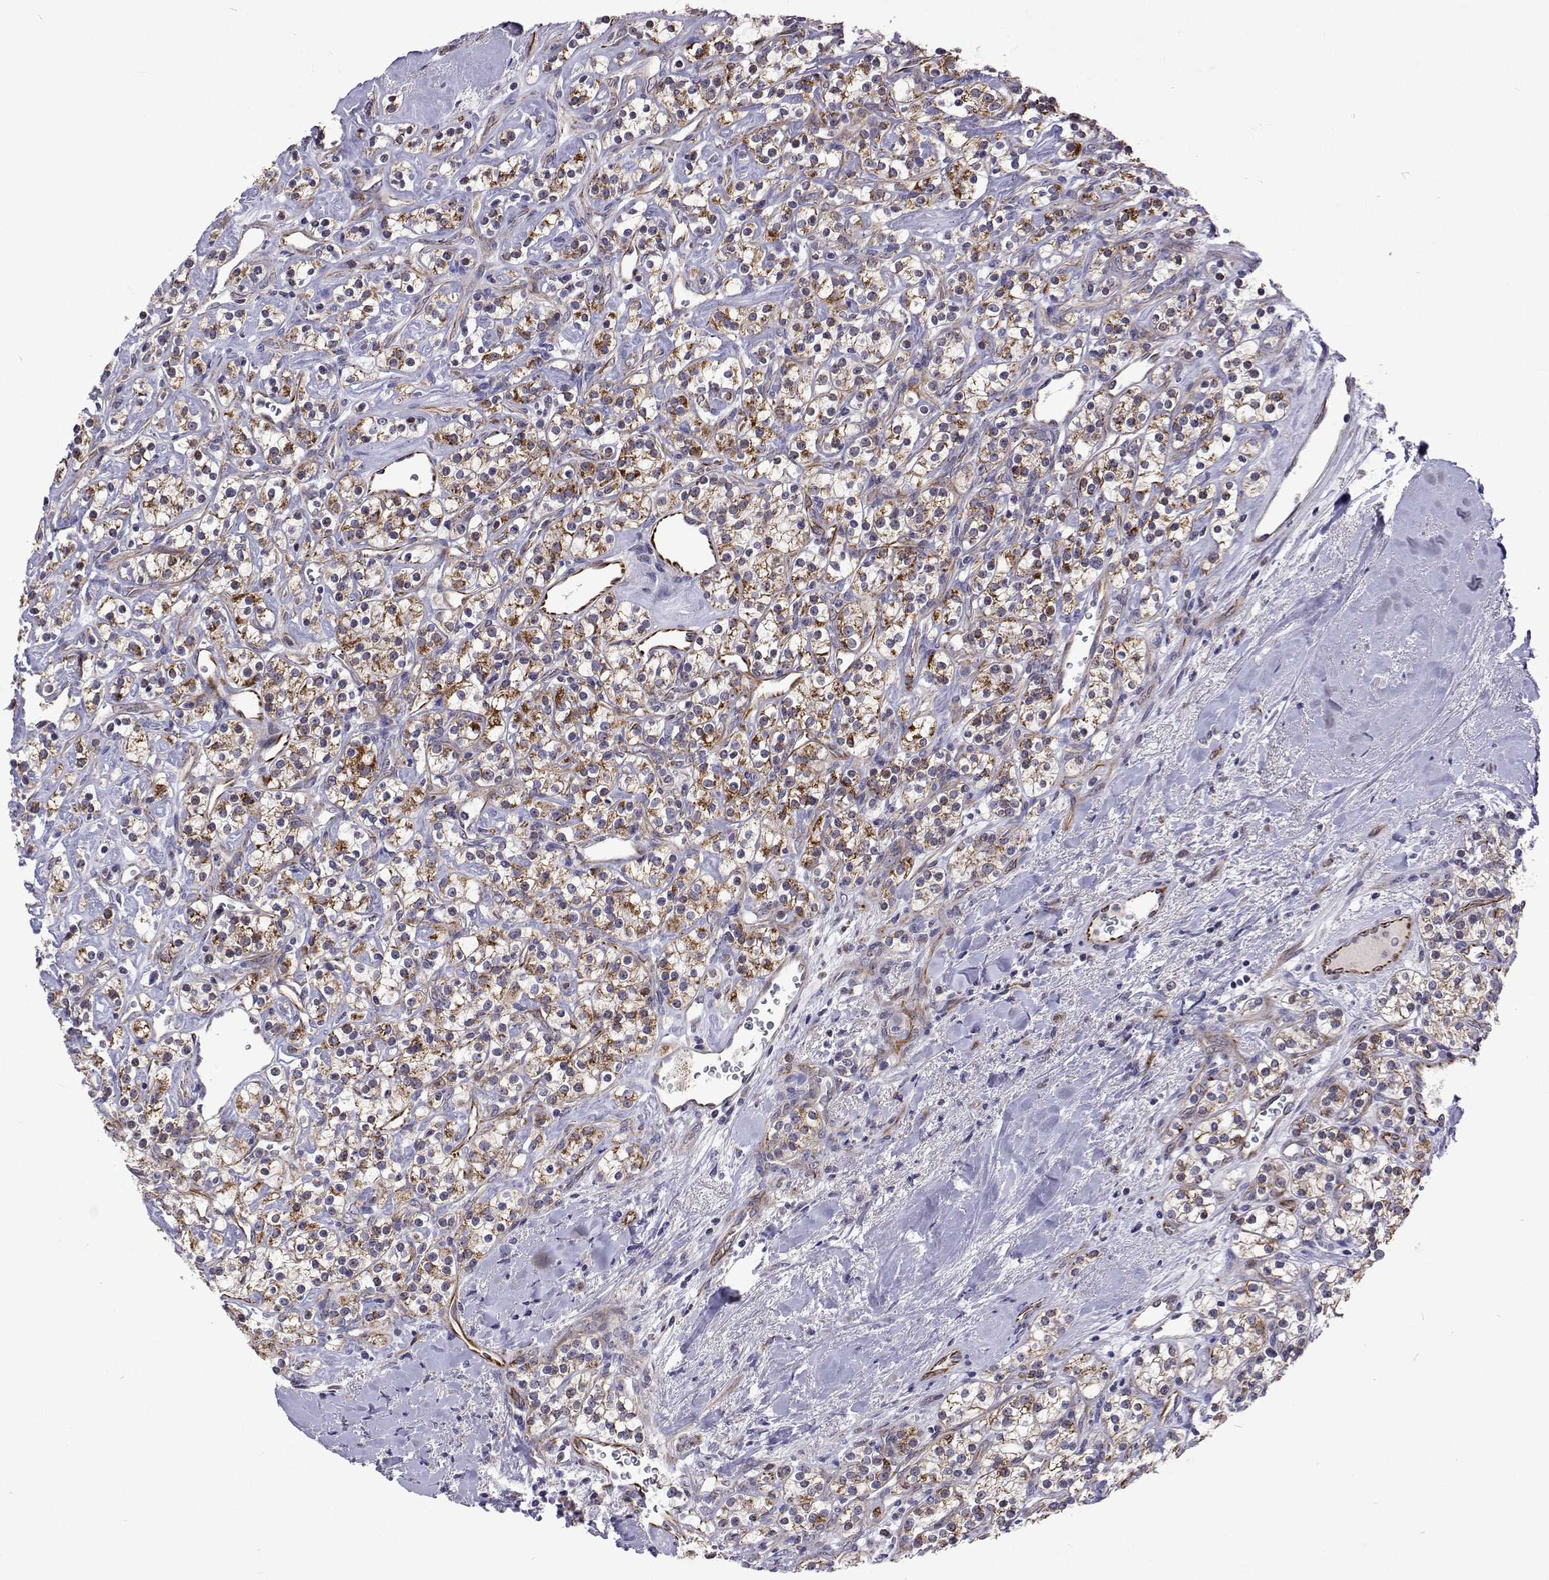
{"staining": {"intensity": "moderate", "quantity": "25%-75%", "location": "cytoplasmic/membranous"}, "tissue": "renal cancer", "cell_type": "Tumor cells", "image_type": "cancer", "snomed": [{"axis": "morphology", "description": "Adenocarcinoma, NOS"}, {"axis": "topography", "description": "Kidney"}], "caption": "Human renal cancer stained for a protein (brown) reveals moderate cytoplasmic/membranous positive staining in approximately 25%-75% of tumor cells.", "gene": "DHTKD1", "patient": {"sex": "male", "age": 77}}